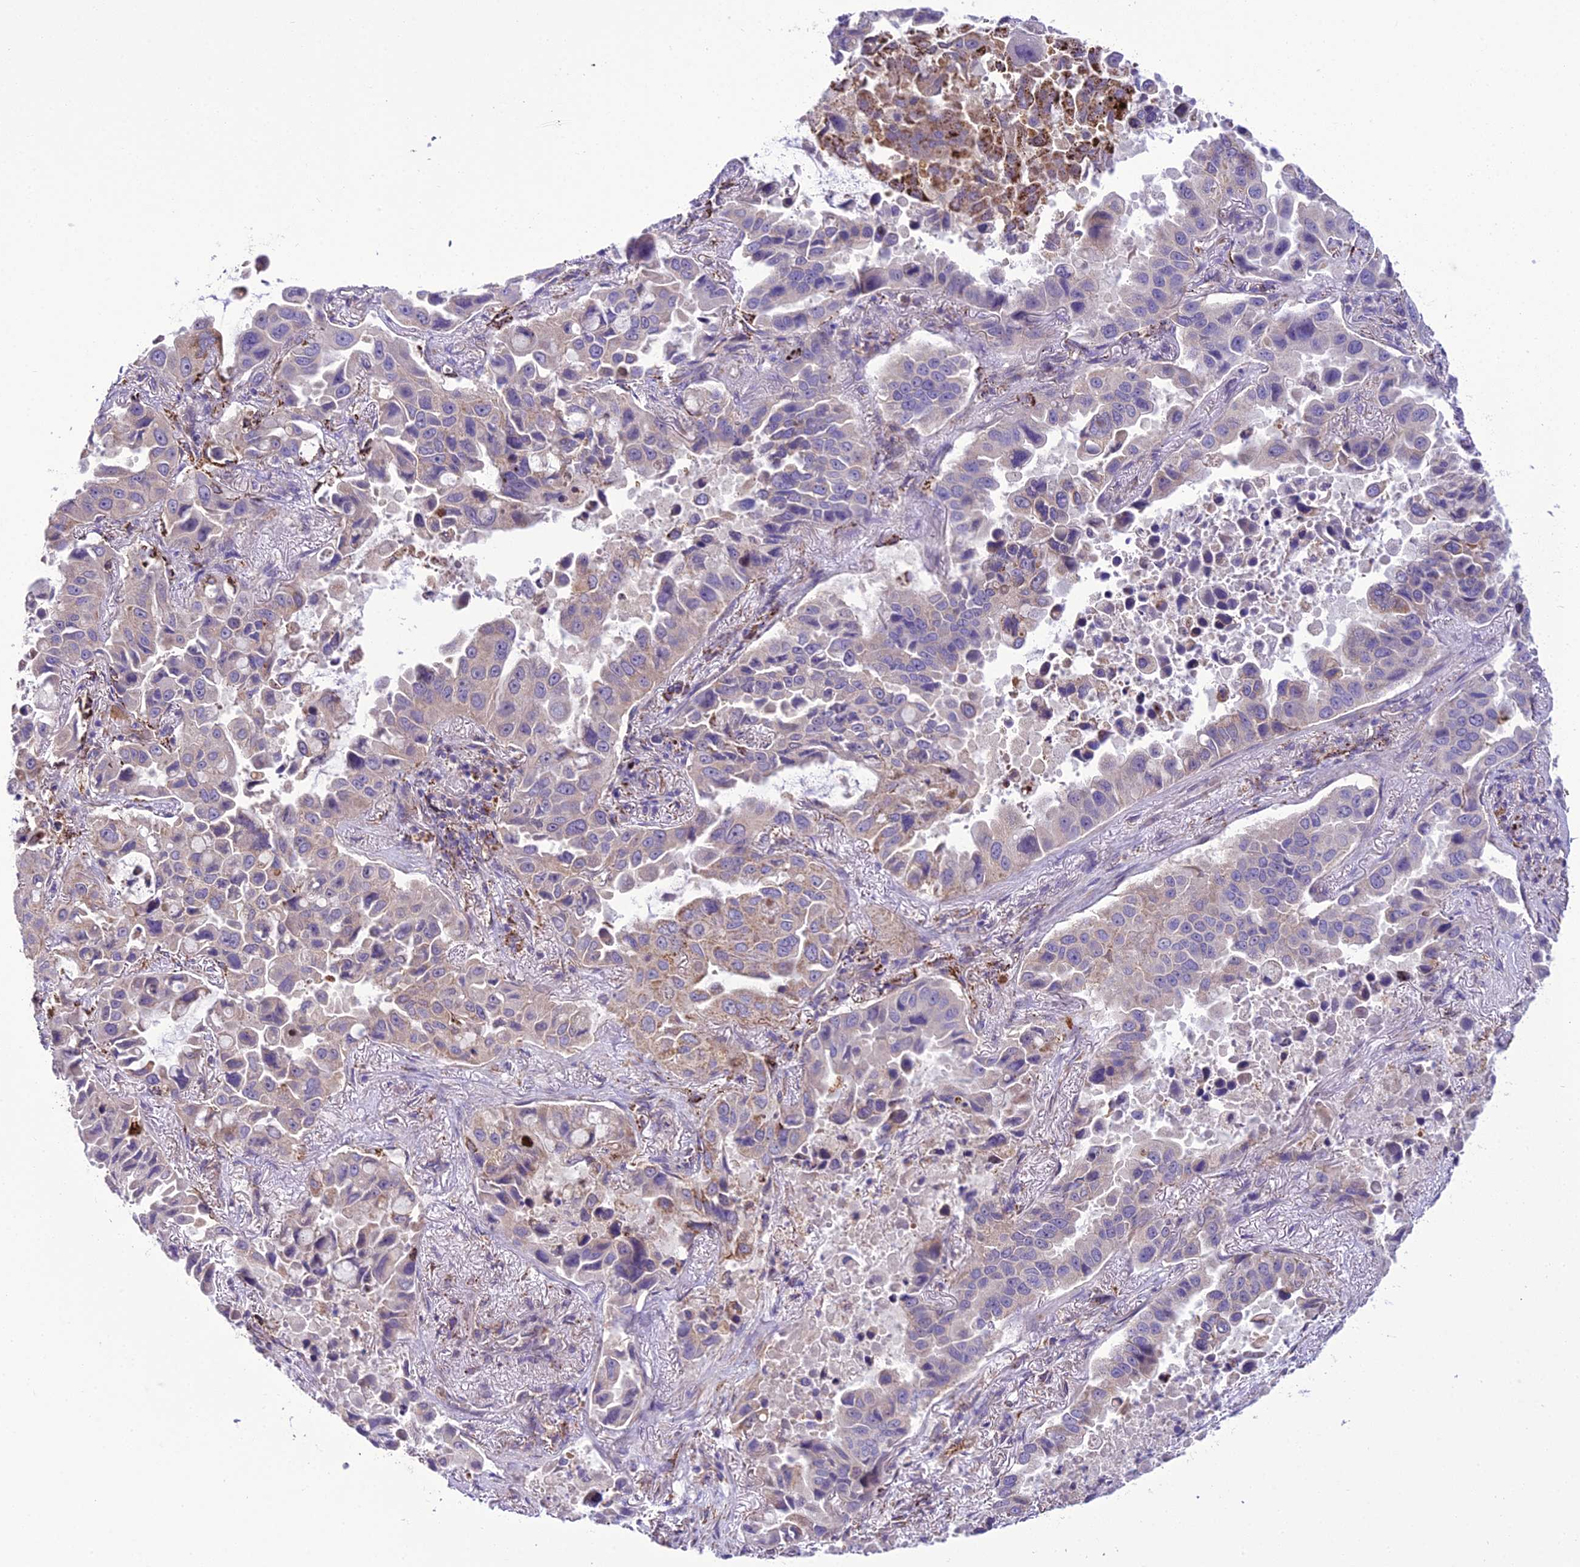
{"staining": {"intensity": "weak", "quantity": "<25%", "location": "cytoplasmic/membranous"}, "tissue": "lung cancer", "cell_type": "Tumor cells", "image_type": "cancer", "snomed": [{"axis": "morphology", "description": "Adenocarcinoma, NOS"}, {"axis": "topography", "description": "Lung"}], "caption": "Tumor cells show no significant expression in lung cancer.", "gene": "TBC1D24", "patient": {"sex": "male", "age": 64}}